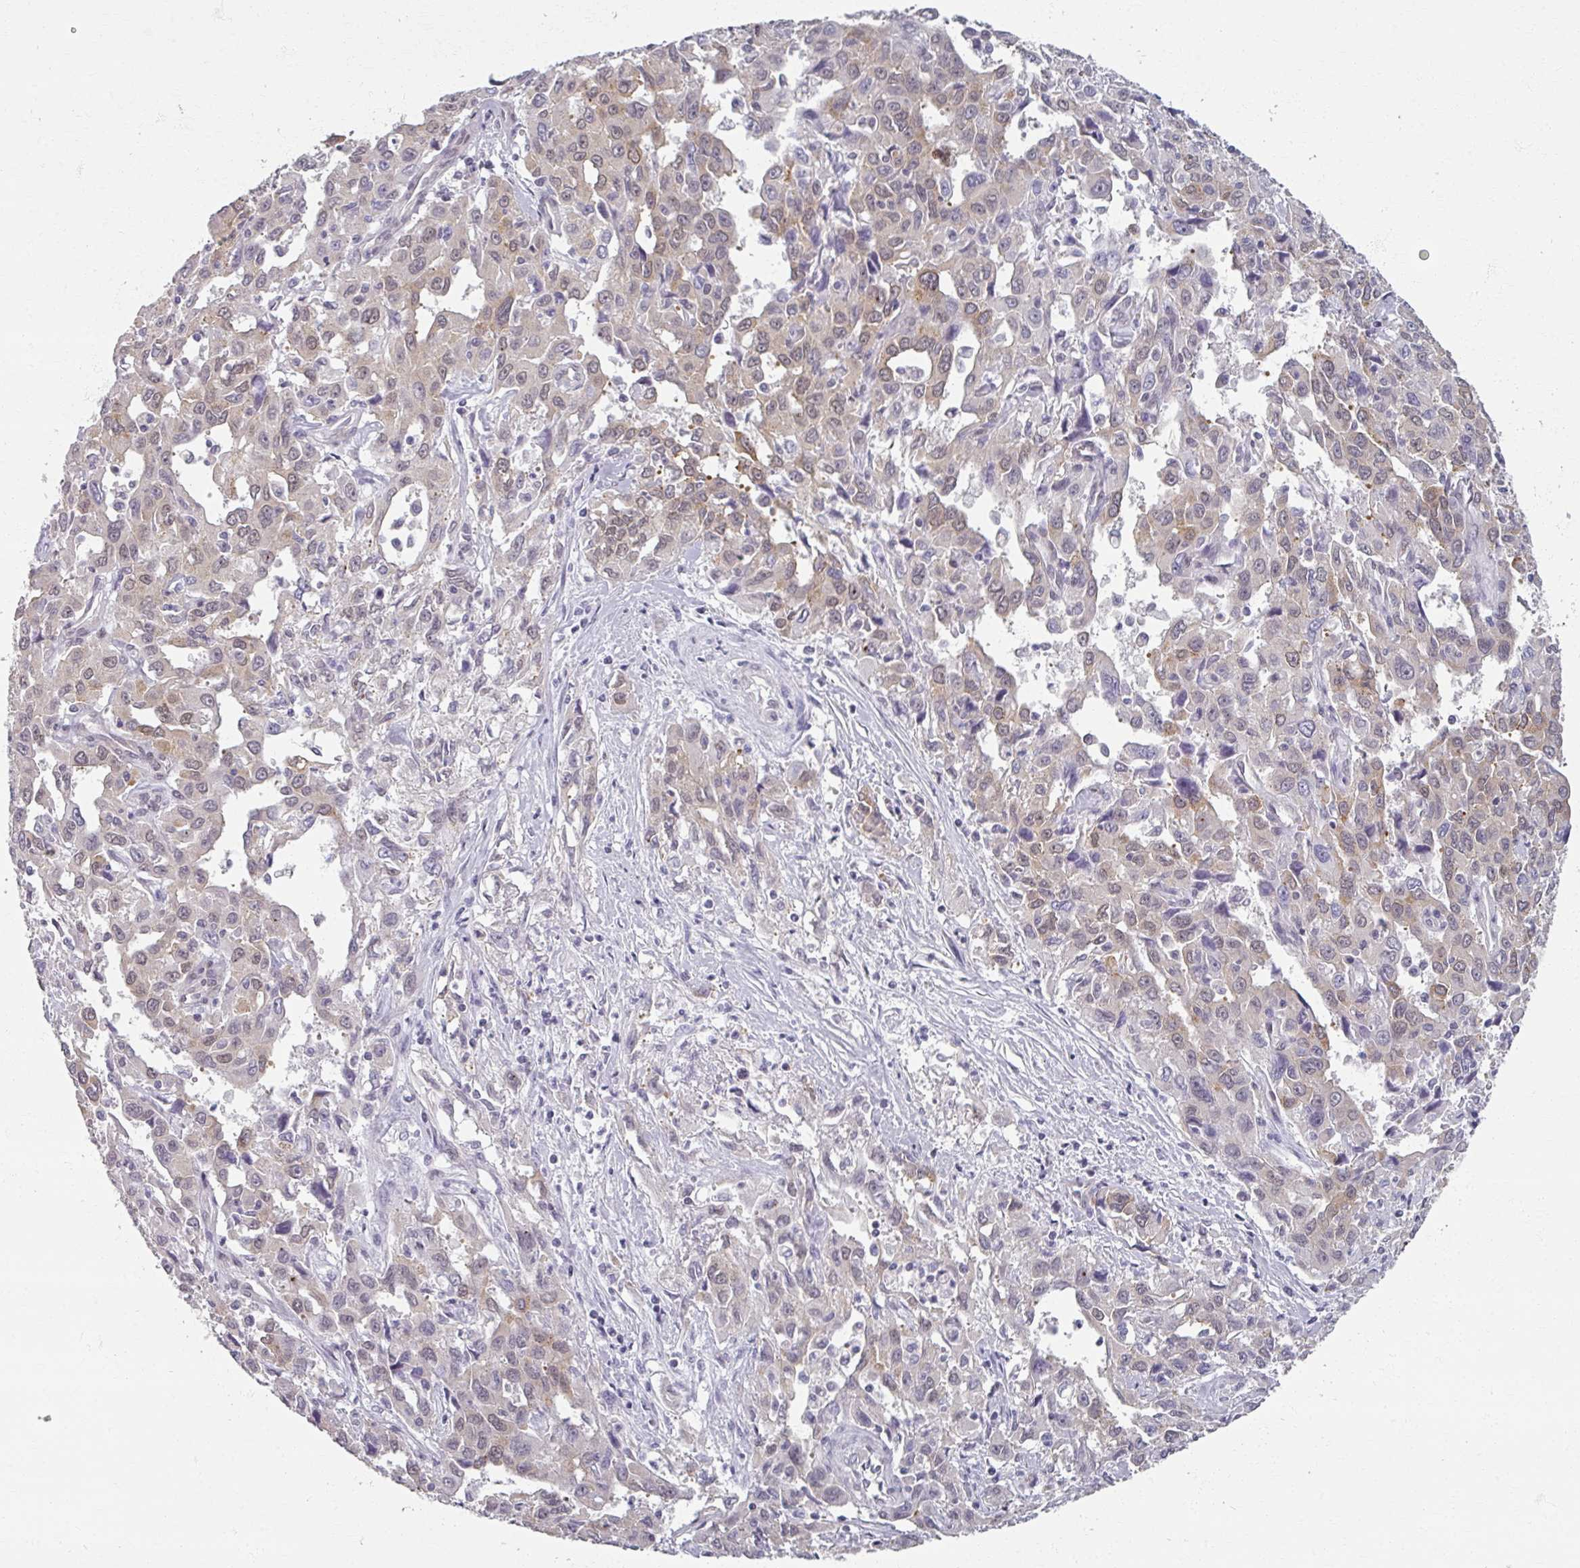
{"staining": {"intensity": "weak", "quantity": "25%-75%", "location": "cytoplasmic/membranous,nuclear"}, "tissue": "liver cancer", "cell_type": "Tumor cells", "image_type": "cancer", "snomed": [{"axis": "morphology", "description": "Carcinoma, Hepatocellular, NOS"}, {"axis": "topography", "description": "Liver"}], "caption": "This histopathology image shows liver cancer (hepatocellular carcinoma) stained with immunohistochemistry (IHC) to label a protein in brown. The cytoplasmic/membranous and nuclear of tumor cells show weak positivity for the protein. Nuclei are counter-stained blue.", "gene": "RIPOR3", "patient": {"sex": "male", "age": 63}}